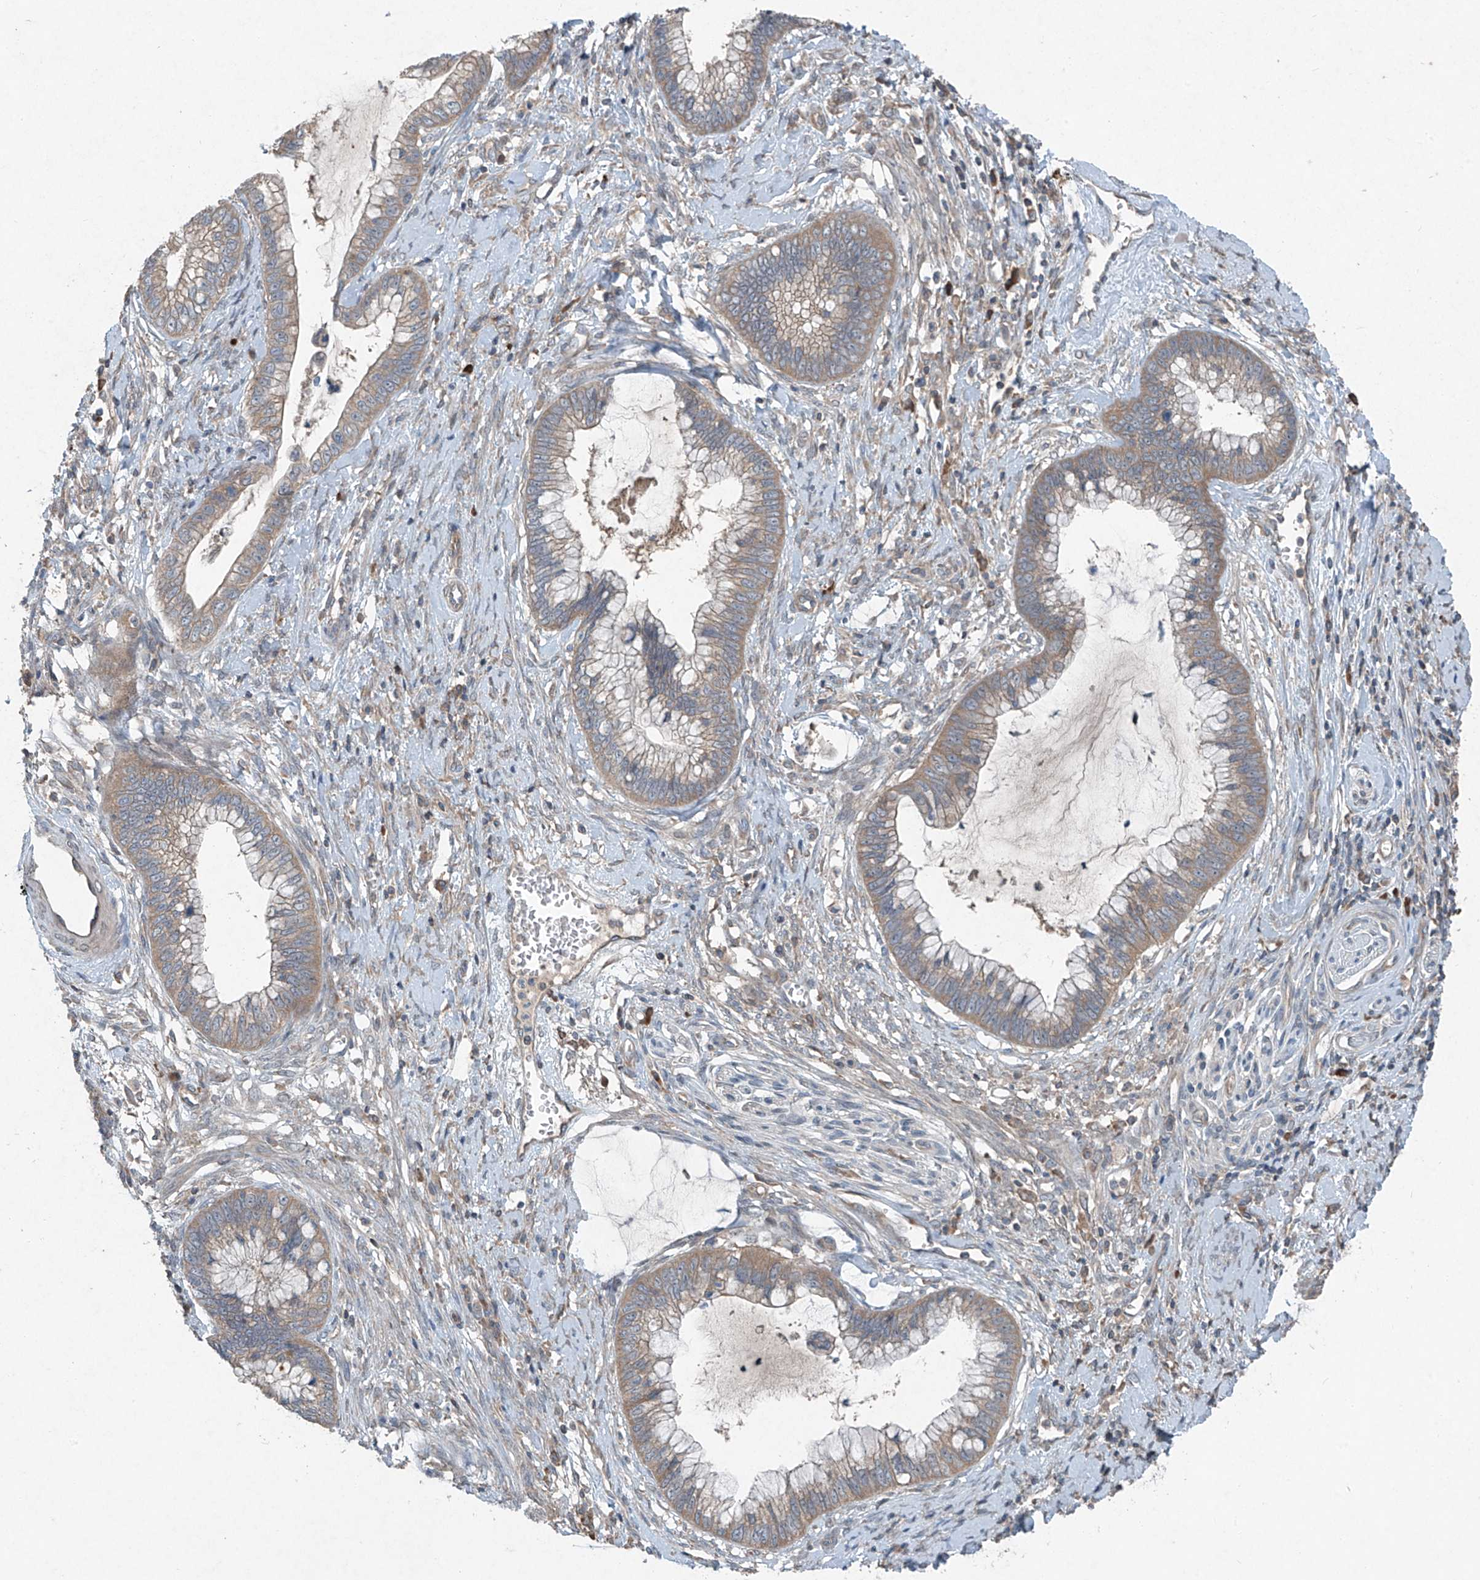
{"staining": {"intensity": "weak", "quantity": ">75%", "location": "cytoplasmic/membranous"}, "tissue": "cervical cancer", "cell_type": "Tumor cells", "image_type": "cancer", "snomed": [{"axis": "morphology", "description": "Adenocarcinoma, NOS"}, {"axis": "topography", "description": "Cervix"}], "caption": "Immunohistochemistry (IHC) photomicrograph of neoplastic tissue: adenocarcinoma (cervical) stained using IHC exhibits low levels of weak protein expression localized specifically in the cytoplasmic/membranous of tumor cells, appearing as a cytoplasmic/membranous brown color.", "gene": "FOXRED2", "patient": {"sex": "female", "age": 44}}